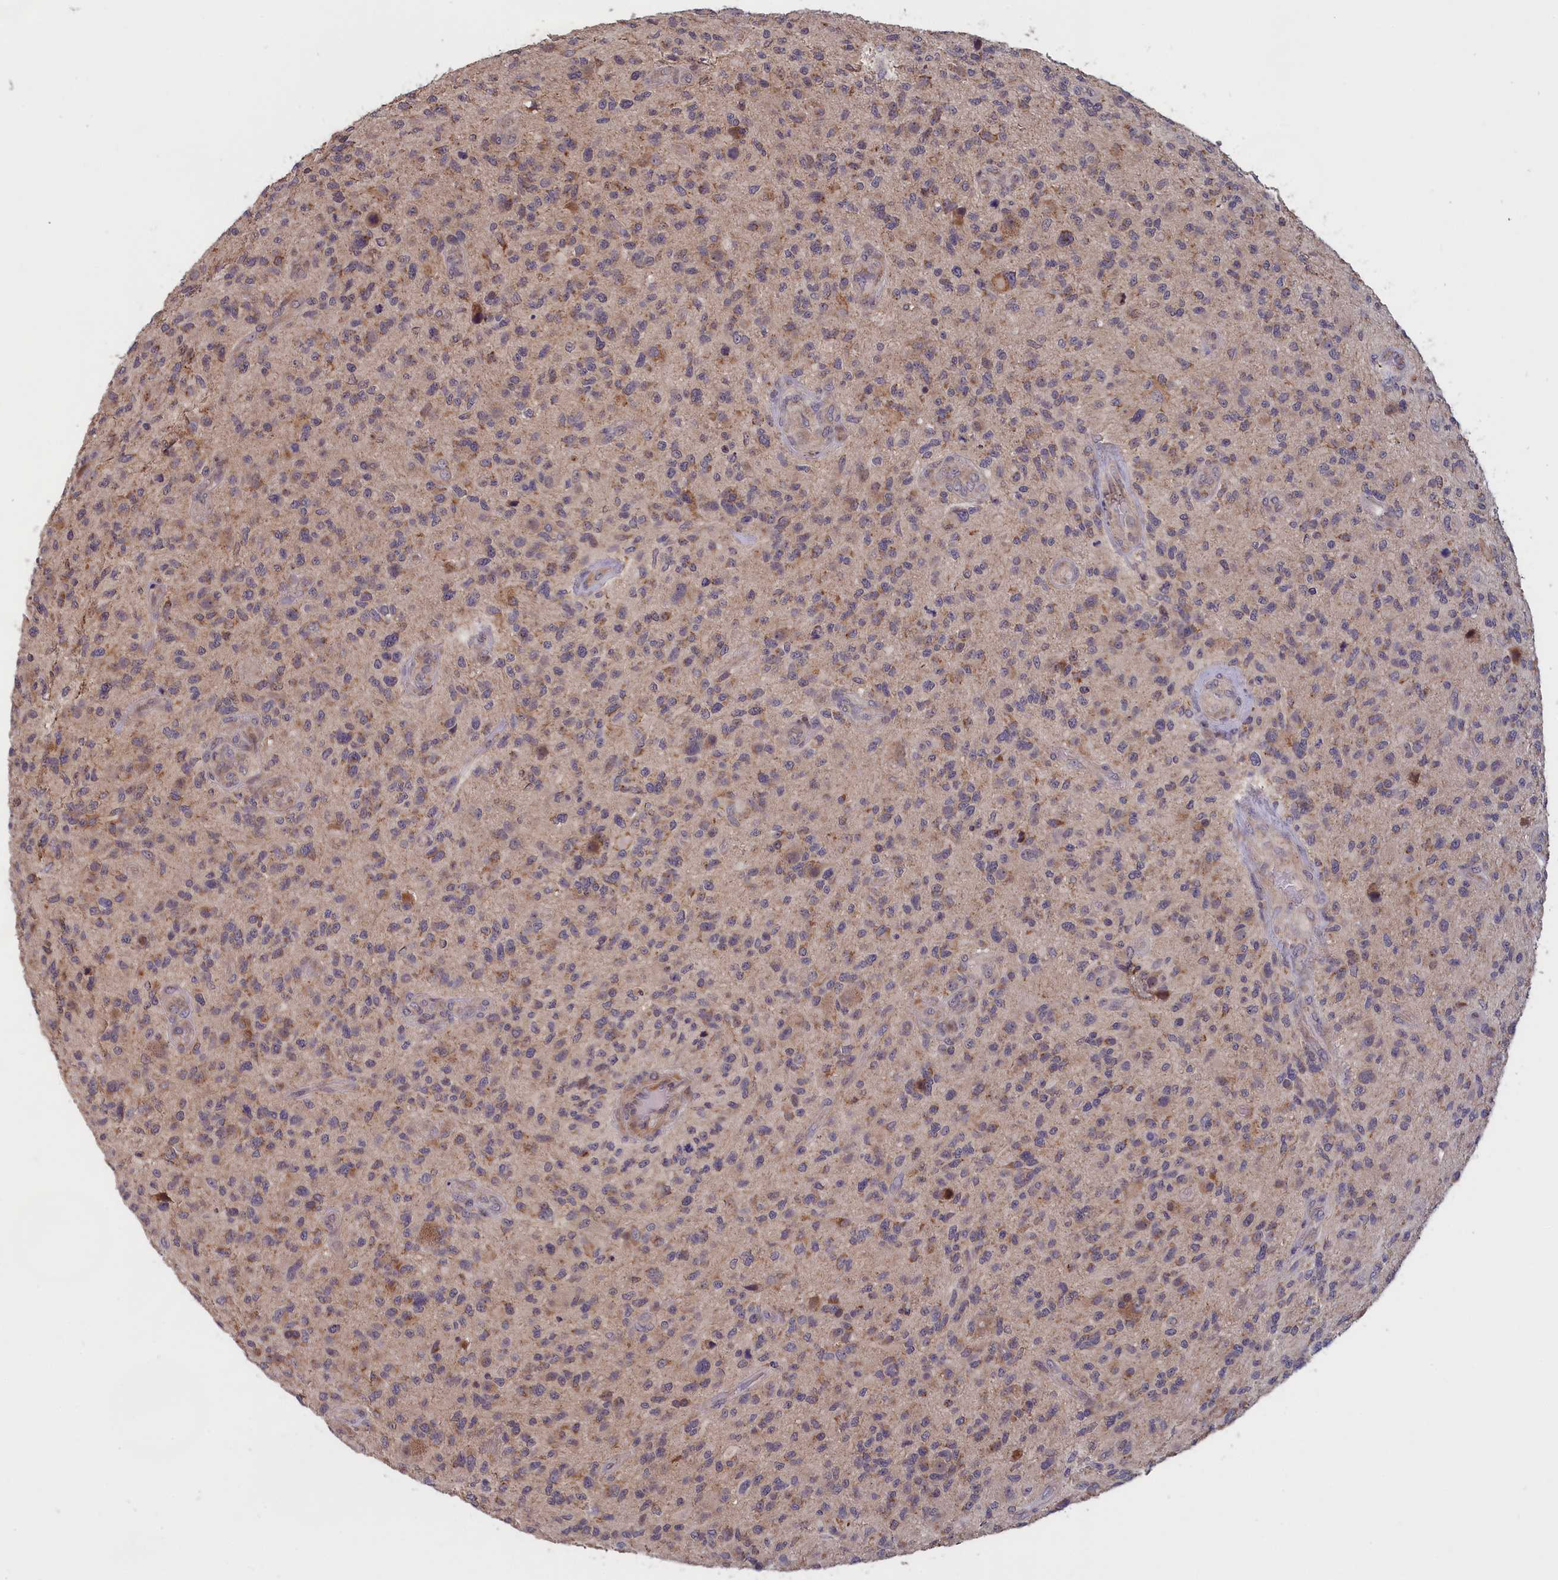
{"staining": {"intensity": "weak", "quantity": "25%-75%", "location": "cytoplasmic/membranous"}, "tissue": "glioma", "cell_type": "Tumor cells", "image_type": "cancer", "snomed": [{"axis": "morphology", "description": "Glioma, malignant, High grade"}, {"axis": "topography", "description": "Brain"}], "caption": "Immunohistochemical staining of glioma shows low levels of weak cytoplasmic/membranous staining in approximately 25%-75% of tumor cells. (DAB IHC, brown staining for protein, blue staining for nuclei).", "gene": "EPB41L4B", "patient": {"sex": "male", "age": 47}}